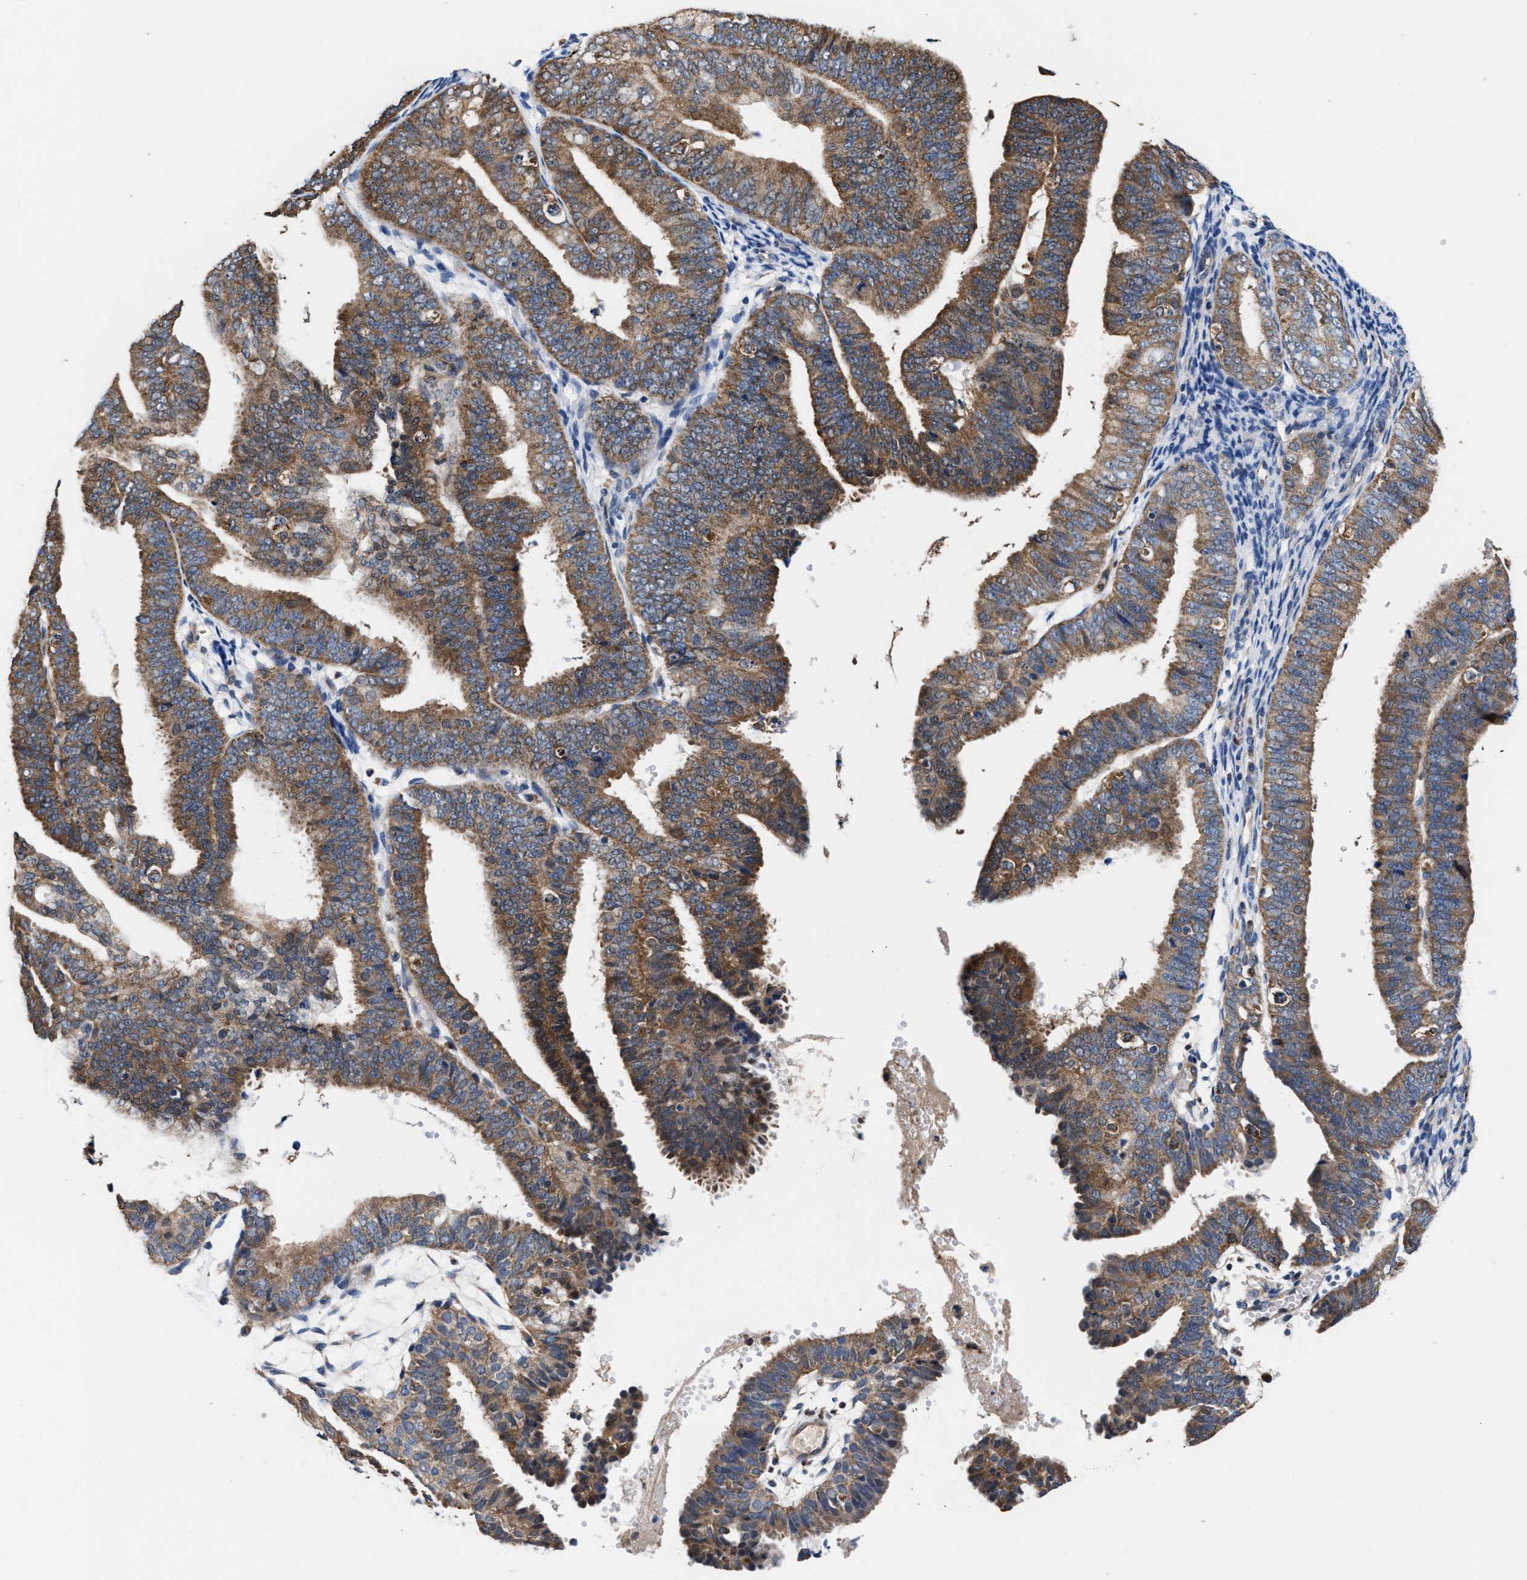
{"staining": {"intensity": "moderate", "quantity": ">75%", "location": "cytoplasmic/membranous"}, "tissue": "endometrial cancer", "cell_type": "Tumor cells", "image_type": "cancer", "snomed": [{"axis": "morphology", "description": "Adenocarcinoma, NOS"}, {"axis": "topography", "description": "Endometrium"}], "caption": "High-magnification brightfield microscopy of endometrial cancer (adenocarcinoma) stained with DAB (3,3'-diaminobenzidine) (brown) and counterstained with hematoxylin (blue). tumor cells exhibit moderate cytoplasmic/membranous positivity is appreciated in approximately>75% of cells.", "gene": "ACLY", "patient": {"sex": "female", "age": 63}}